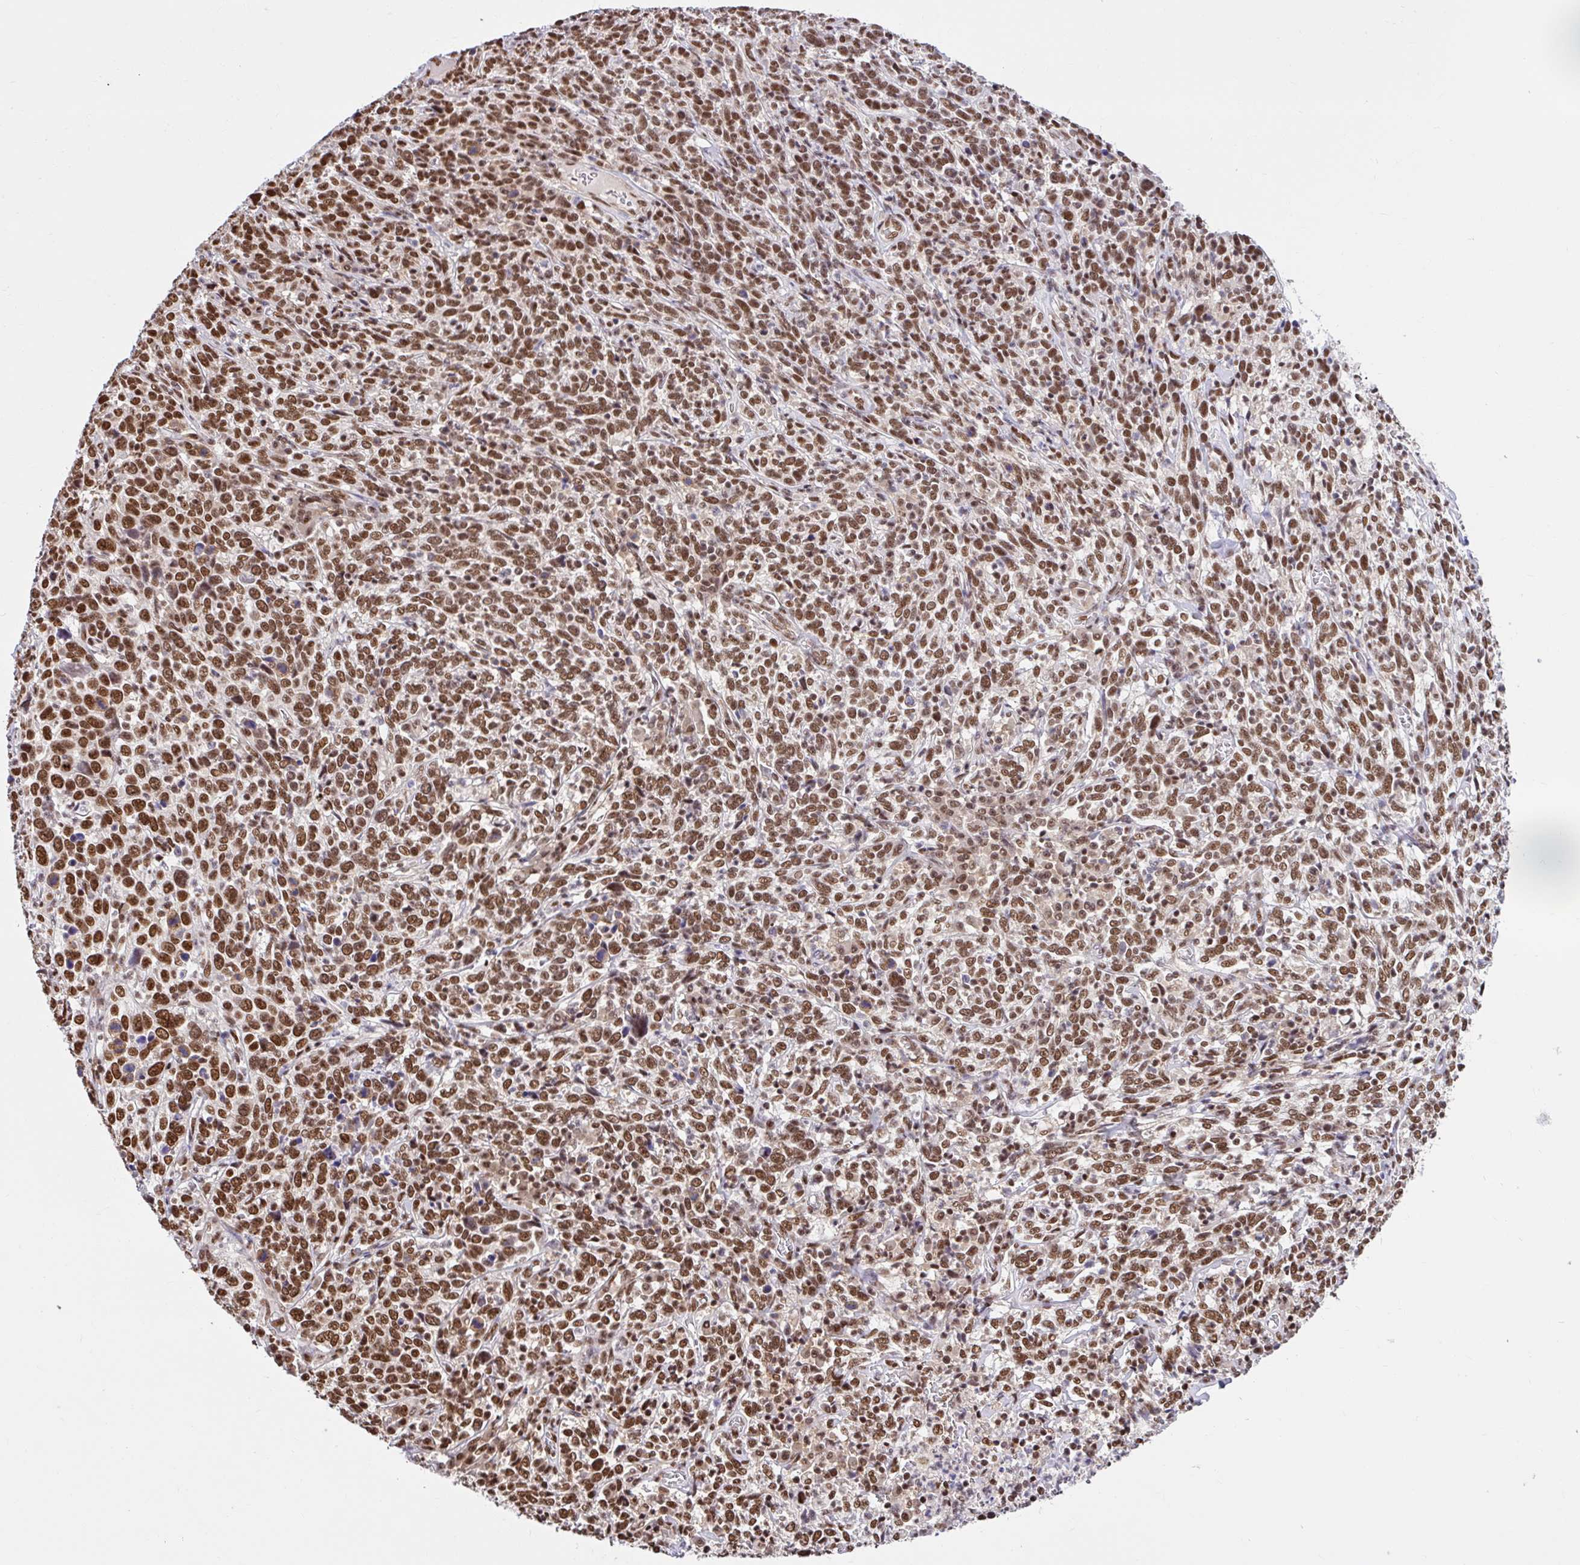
{"staining": {"intensity": "moderate", "quantity": ">75%", "location": "nuclear"}, "tissue": "cervical cancer", "cell_type": "Tumor cells", "image_type": "cancer", "snomed": [{"axis": "morphology", "description": "Squamous cell carcinoma, NOS"}, {"axis": "topography", "description": "Cervix"}], "caption": "Moderate nuclear positivity is seen in about >75% of tumor cells in cervical cancer (squamous cell carcinoma). (DAB = brown stain, brightfield microscopy at high magnification).", "gene": "ABCA9", "patient": {"sex": "female", "age": 46}}